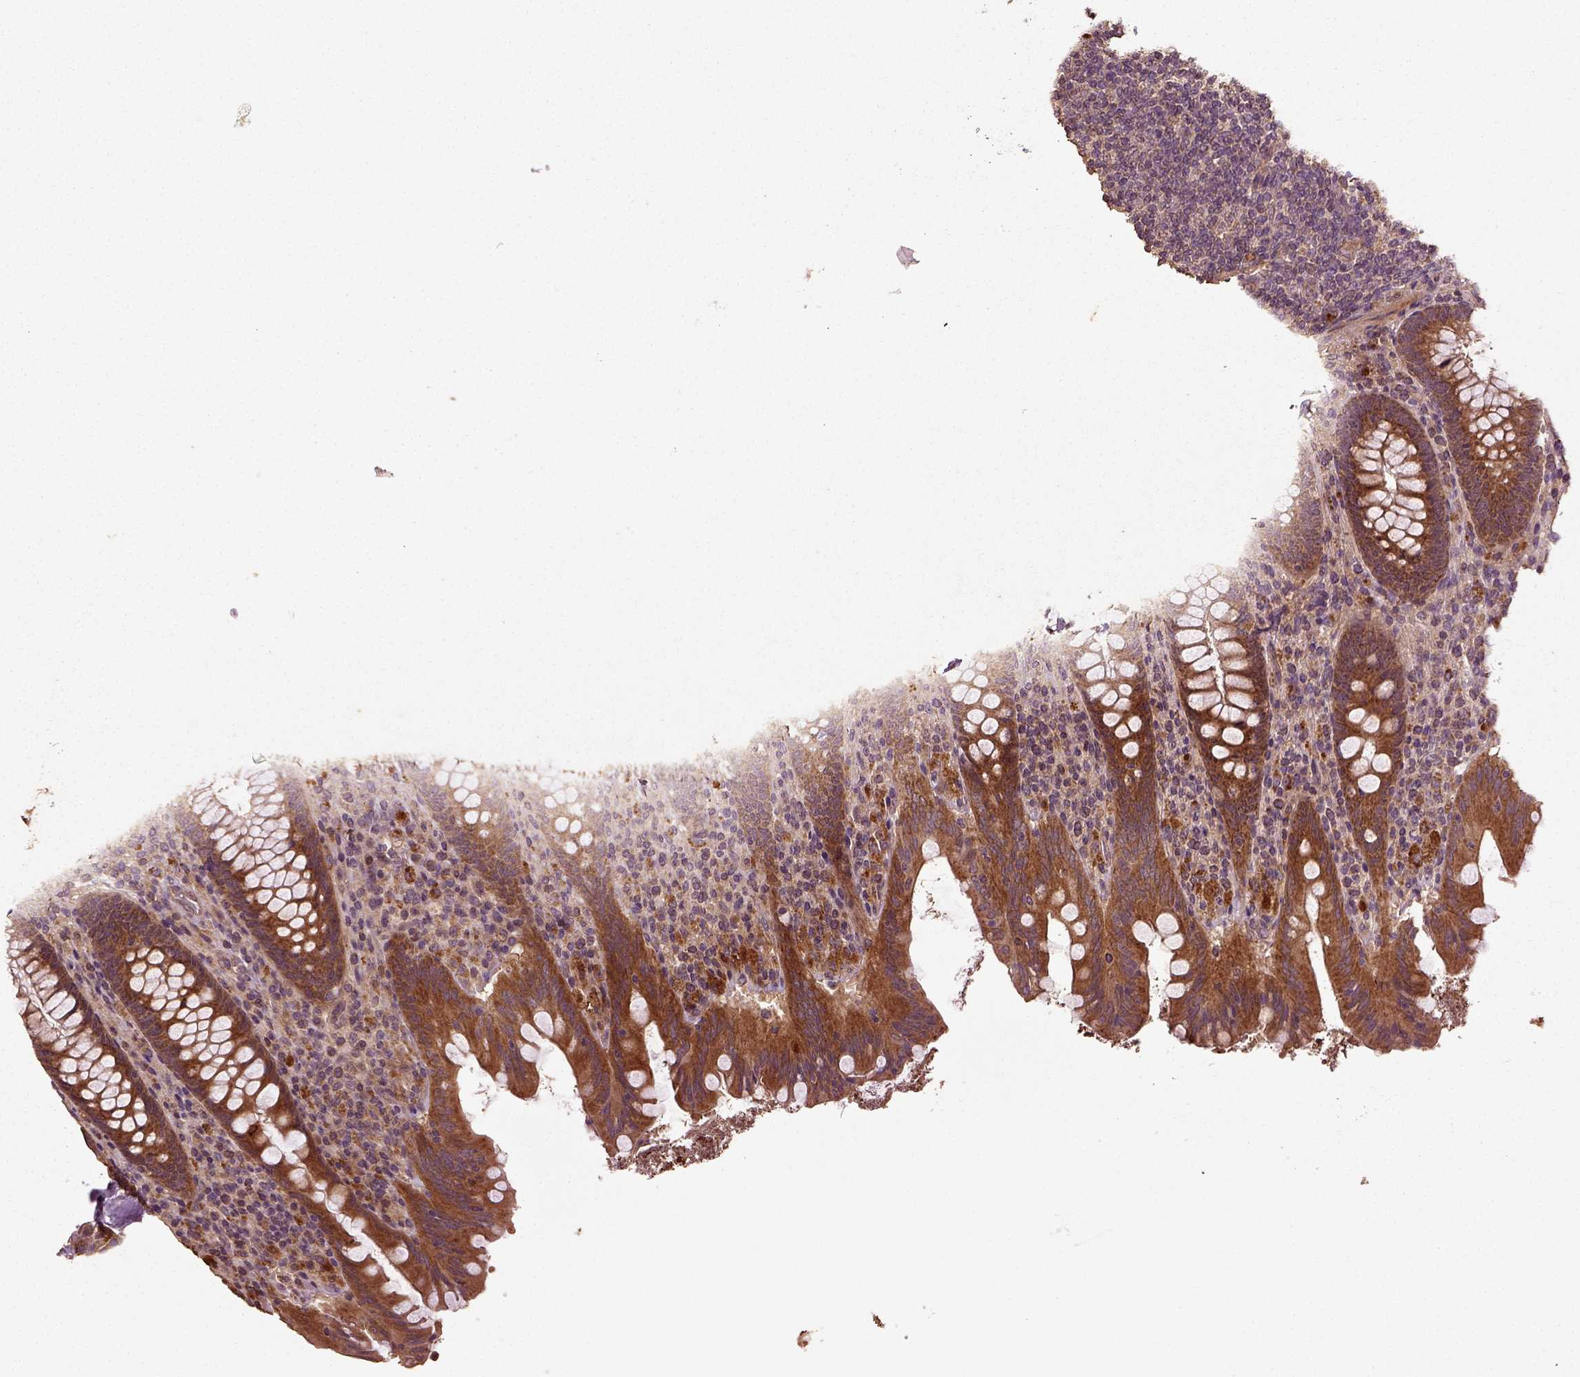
{"staining": {"intensity": "strong", "quantity": ">75%", "location": "cytoplasmic/membranous"}, "tissue": "appendix", "cell_type": "Glandular cells", "image_type": "normal", "snomed": [{"axis": "morphology", "description": "Normal tissue, NOS"}, {"axis": "topography", "description": "Appendix"}], "caption": "Immunohistochemical staining of unremarkable human appendix displays >75% levels of strong cytoplasmic/membranous protein expression in about >75% of glandular cells. (IHC, brightfield microscopy, high magnification).", "gene": "ERV3", "patient": {"sex": "male", "age": 45}}